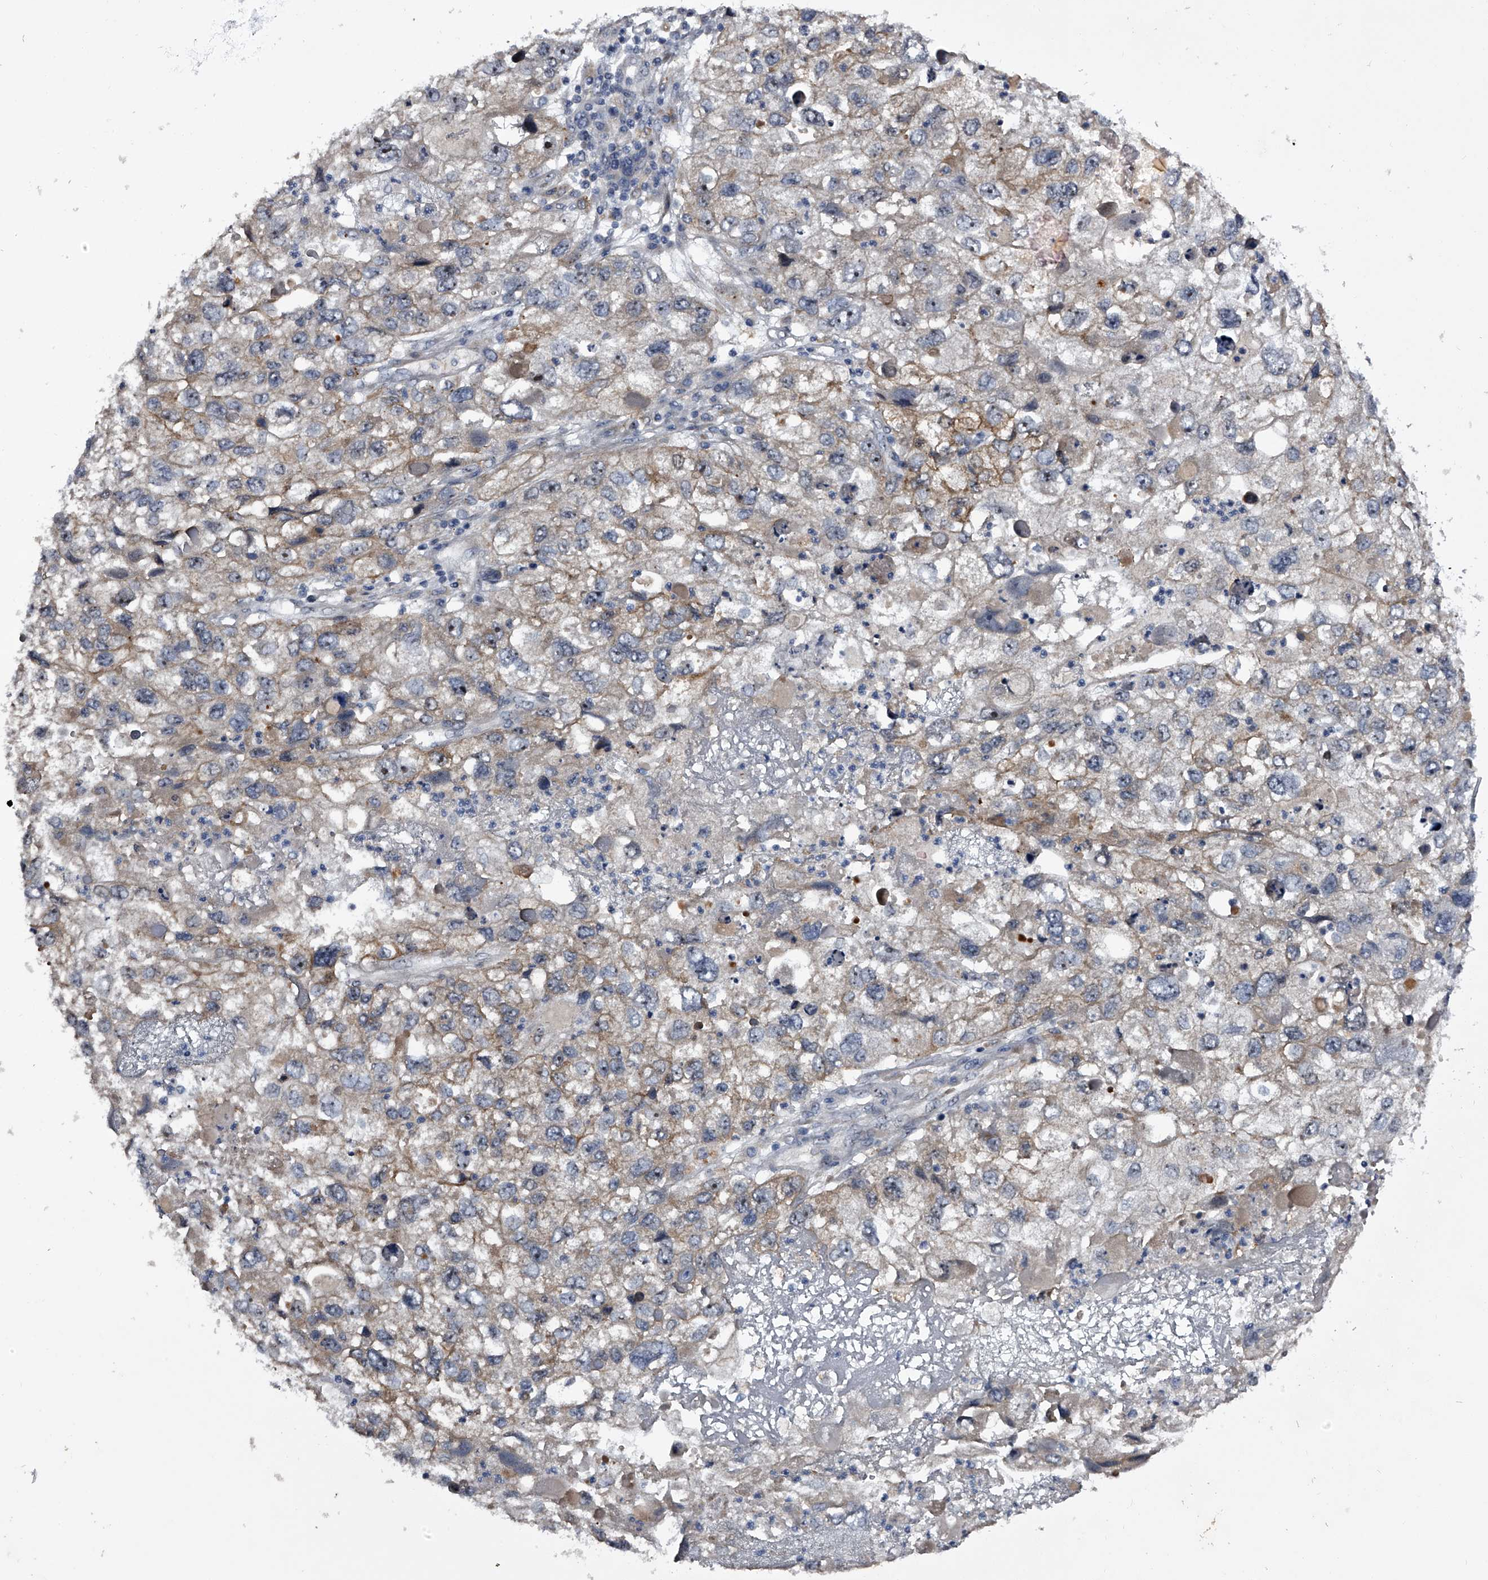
{"staining": {"intensity": "weak", "quantity": "25%-75%", "location": "cytoplasmic/membranous,nuclear"}, "tissue": "endometrial cancer", "cell_type": "Tumor cells", "image_type": "cancer", "snomed": [{"axis": "morphology", "description": "Adenocarcinoma, NOS"}, {"axis": "topography", "description": "Endometrium"}], "caption": "Endometrial cancer (adenocarcinoma) stained with a brown dye demonstrates weak cytoplasmic/membranous and nuclear positive positivity in about 25%-75% of tumor cells.", "gene": "MDN1", "patient": {"sex": "female", "age": 49}}